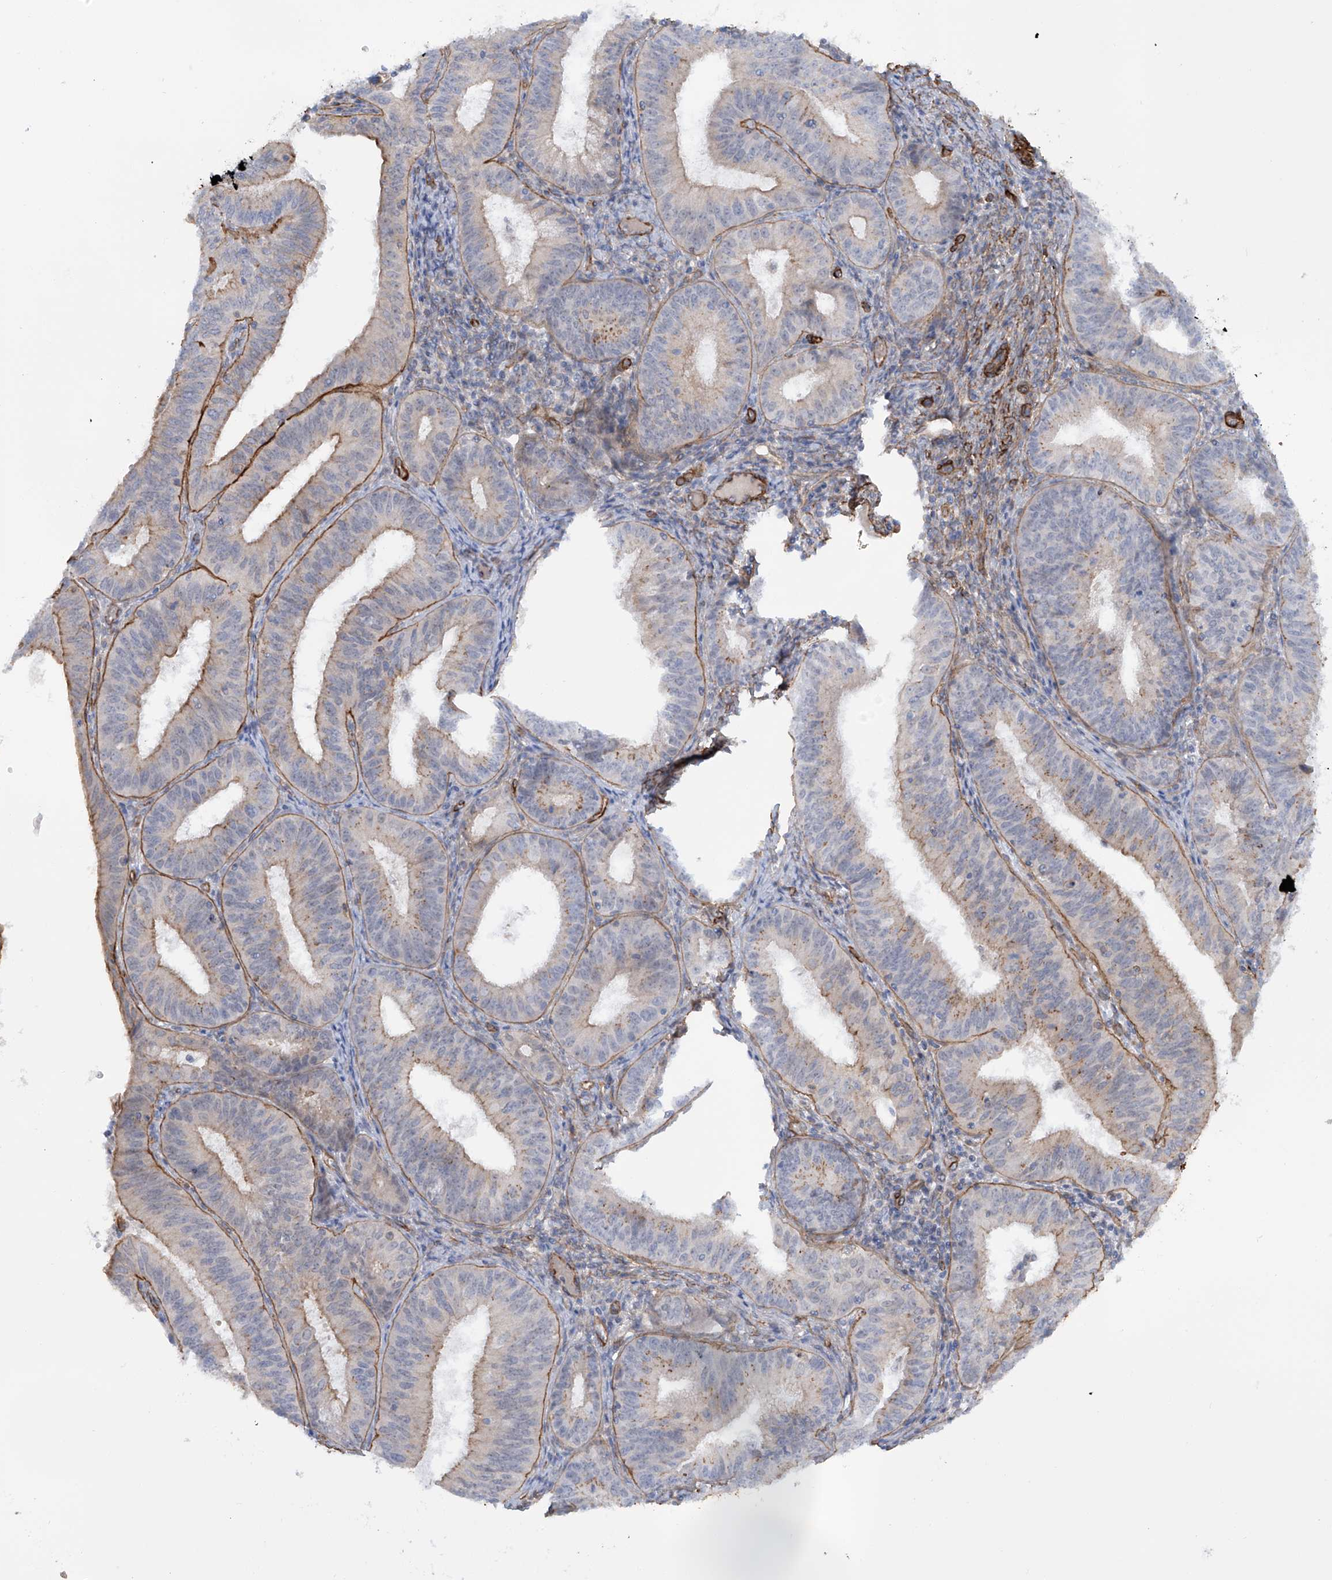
{"staining": {"intensity": "moderate", "quantity": "<25%", "location": "cytoplasmic/membranous"}, "tissue": "endometrial cancer", "cell_type": "Tumor cells", "image_type": "cancer", "snomed": [{"axis": "morphology", "description": "Adenocarcinoma, NOS"}, {"axis": "topography", "description": "Endometrium"}], "caption": "This histopathology image demonstrates immunohistochemistry (IHC) staining of human endometrial cancer, with low moderate cytoplasmic/membranous expression in approximately <25% of tumor cells.", "gene": "ZNF490", "patient": {"sex": "female", "age": 51}}